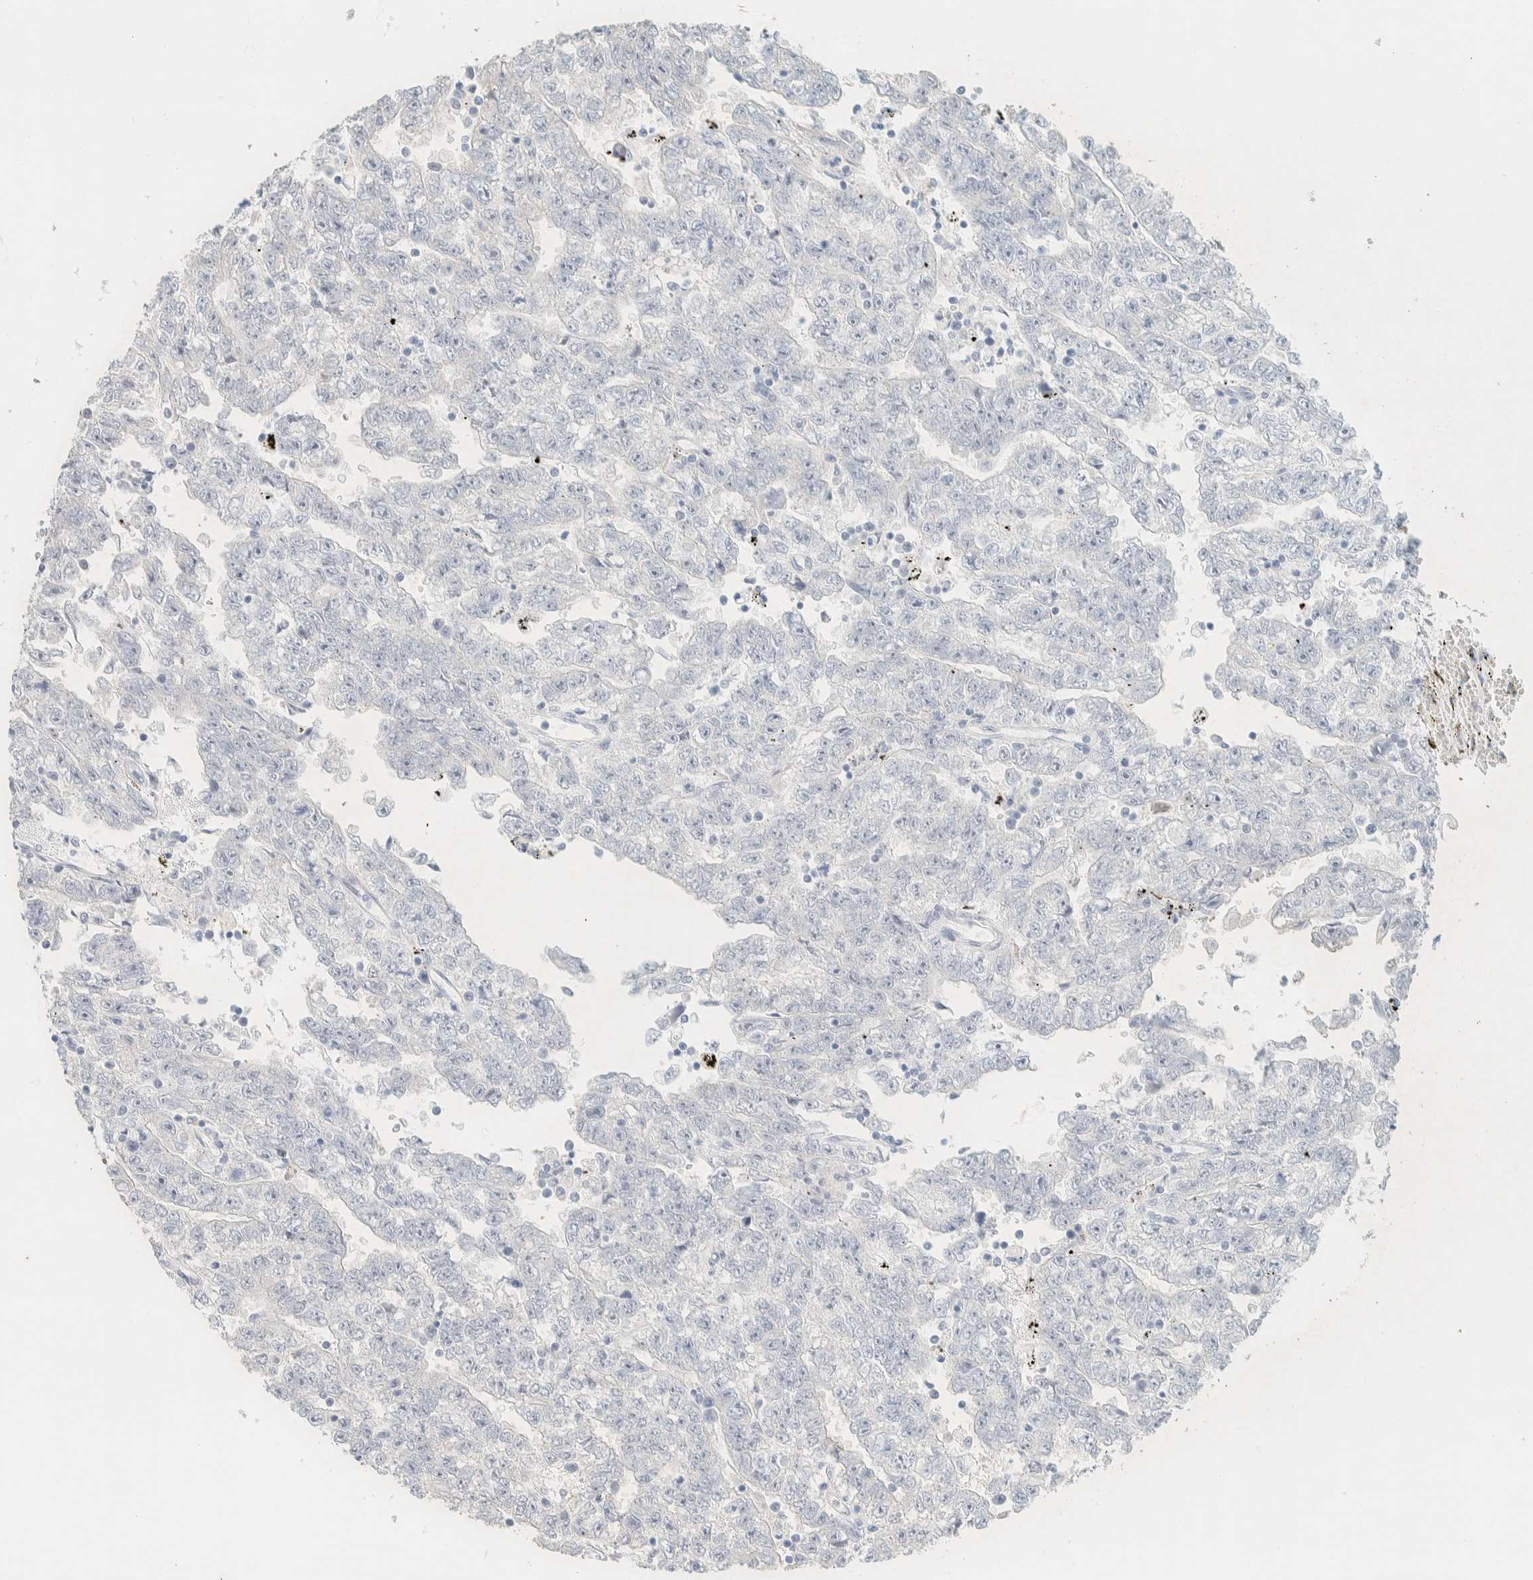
{"staining": {"intensity": "negative", "quantity": "none", "location": "none"}, "tissue": "testis cancer", "cell_type": "Tumor cells", "image_type": "cancer", "snomed": [{"axis": "morphology", "description": "Carcinoma, Embryonal, NOS"}, {"axis": "topography", "description": "Testis"}], "caption": "IHC of testis embryonal carcinoma demonstrates no staining in tumor cells.", "gene": "SPNS3", "patient": {"sex": "male", "age": 25}}